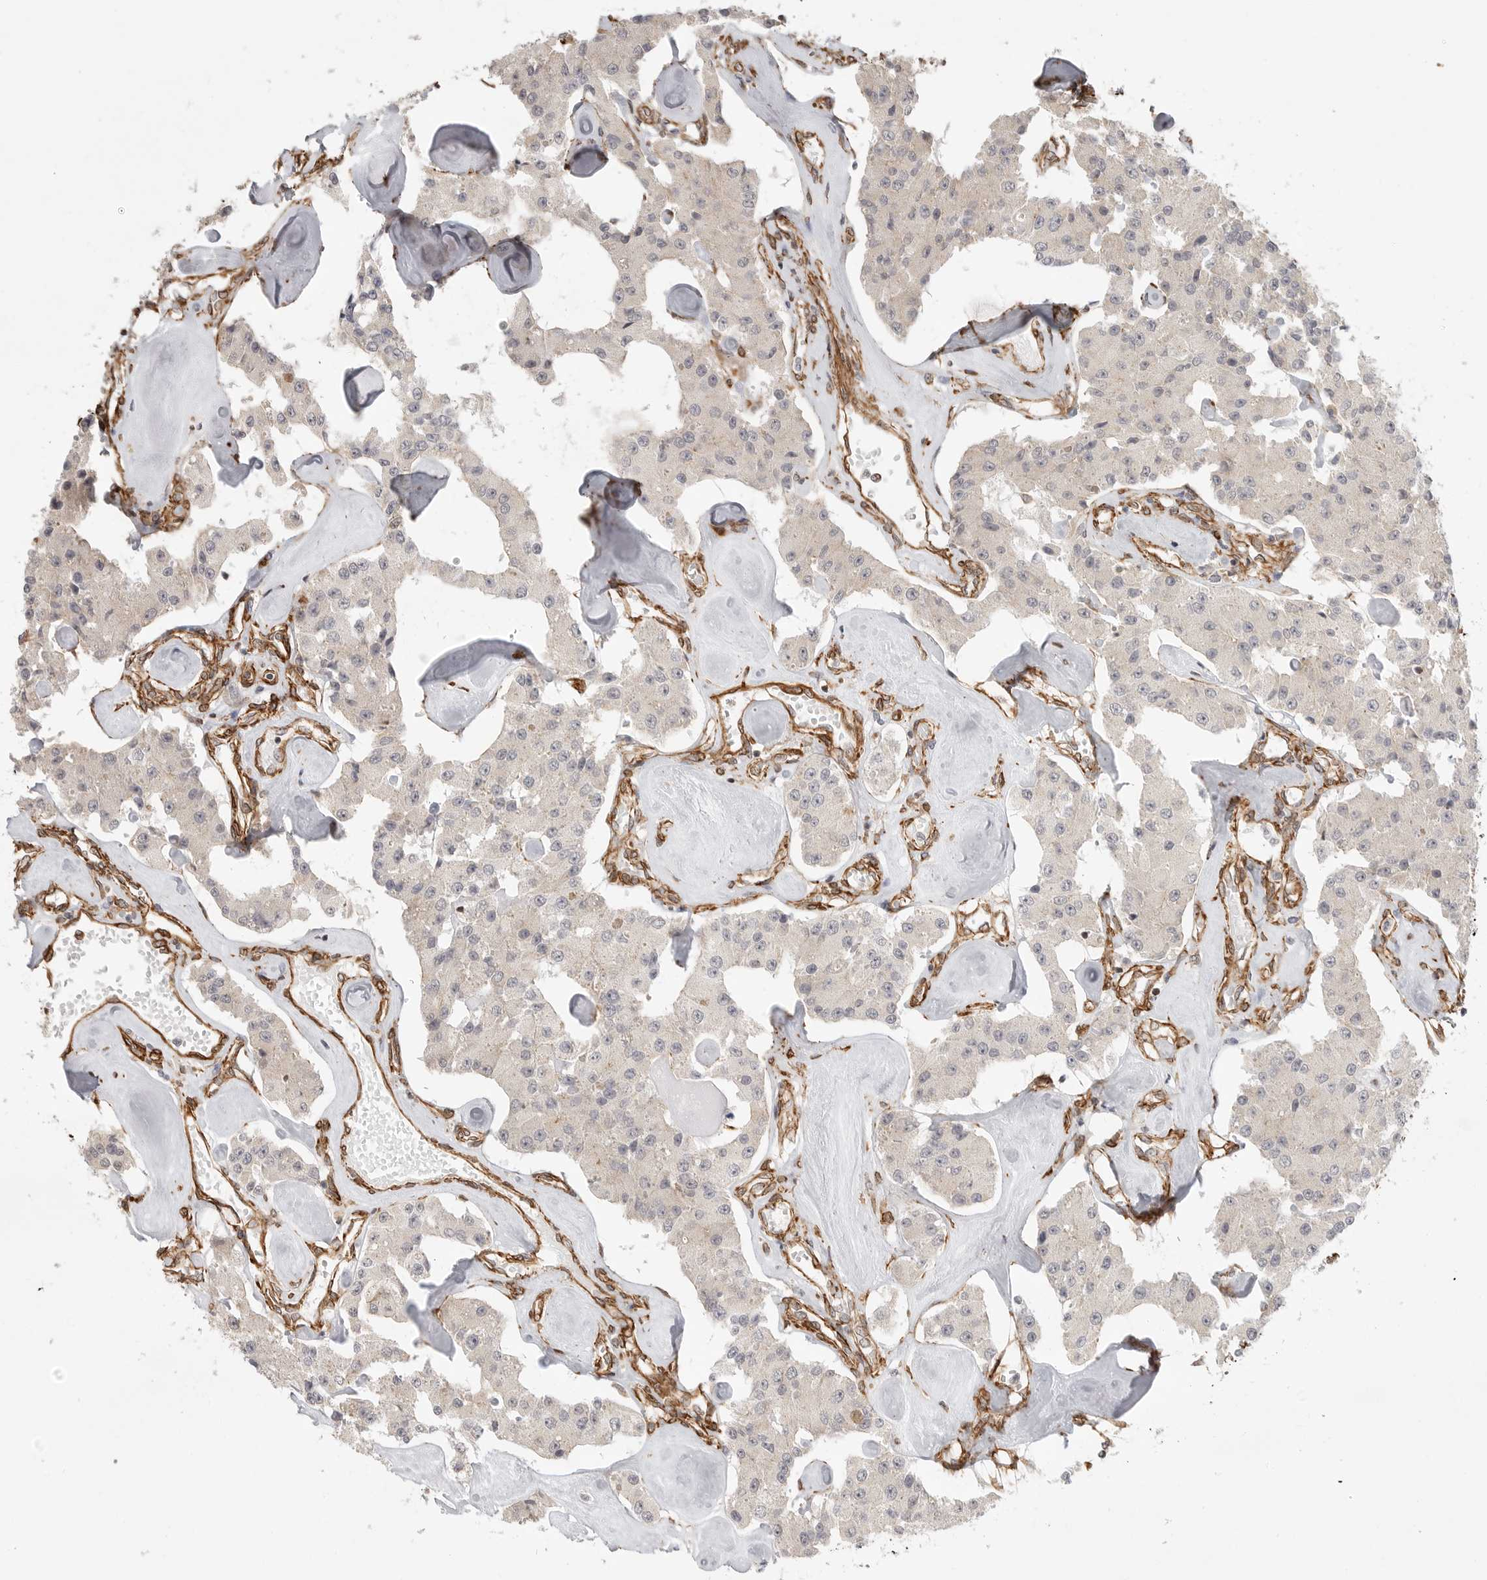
{"staining": {"intensity": "negative", "quantity": "none", "location": "none"}, "tissue": "carcinoid", "cell_type": "Tumor cells", "image_type": "cancer", "snomed": [{"axis": "morphology", "description": "Carcinoid, malignant, NOS"}, {"axis": "topography", "description": "Pancreas"}], "caption": "Carcinoid was stained to show a protein in brown. There is no significant staining in tumor cells.", "gene": "ATOH7", "patient": {"sex": "male", "age": 41}}